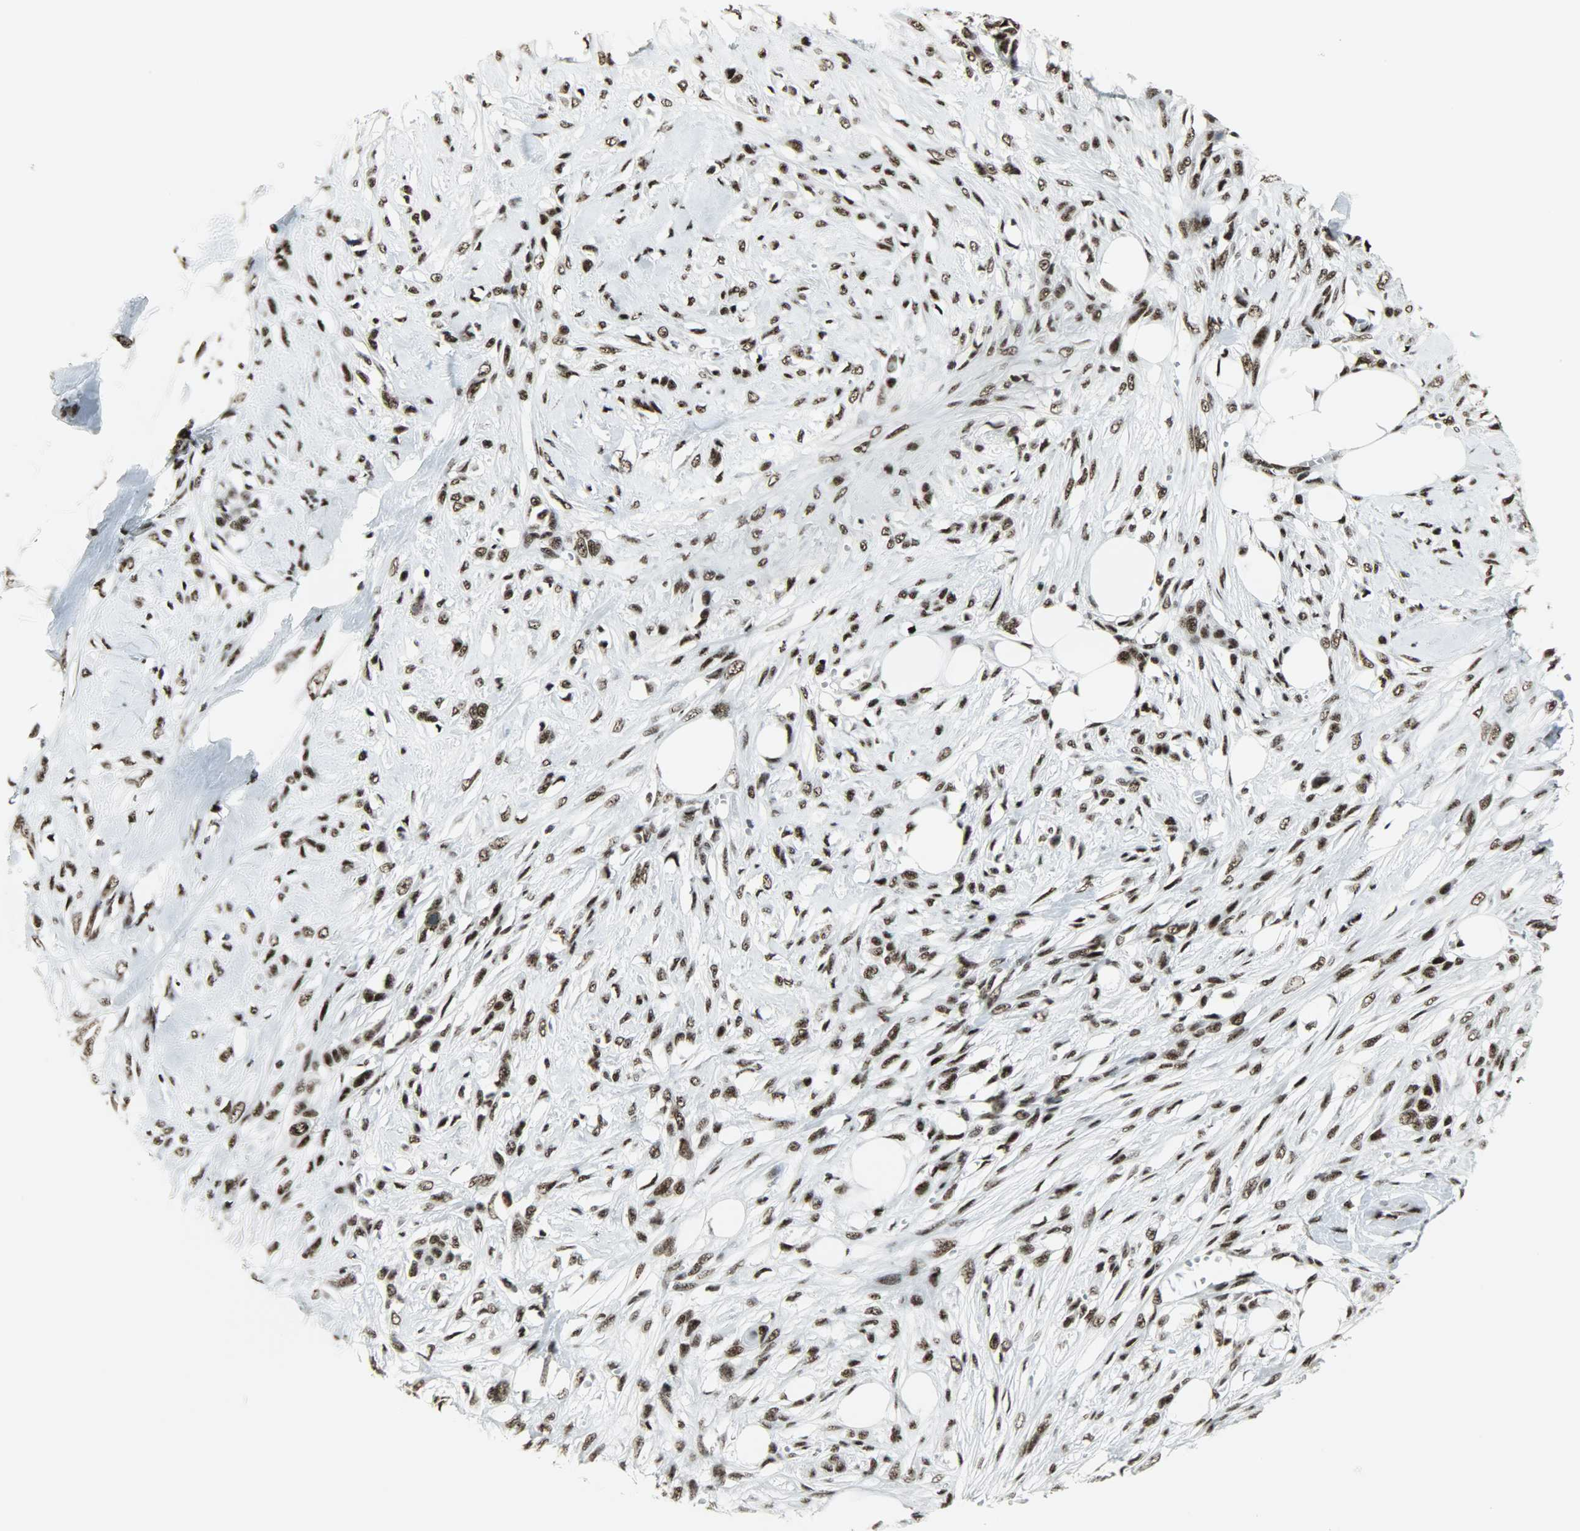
{"staining": {"intensity": "strong", "quantity": ">75%", "location": "nuclear"}, "tissue": "skin cancer", "cell_type": "Tumor cells", "image_type": "cancer", "snomed": [{"axis": "morphology", "description": "Normal tissue, NOS"}, {"axis": "morphology", "description": "Squamous cell carcinoma, NOS"}, {"axis": "topography", "description": "Skin"}], "caption": "Immunohistochemistry image of skin cancer (squamous cell carcinoma) stained for a protein (brown), which displays high levels of strong nuclear staining in about >75% of tumor cells.", "gene": "SNRPA", "patient": {"sex": "female", "age": 59}}